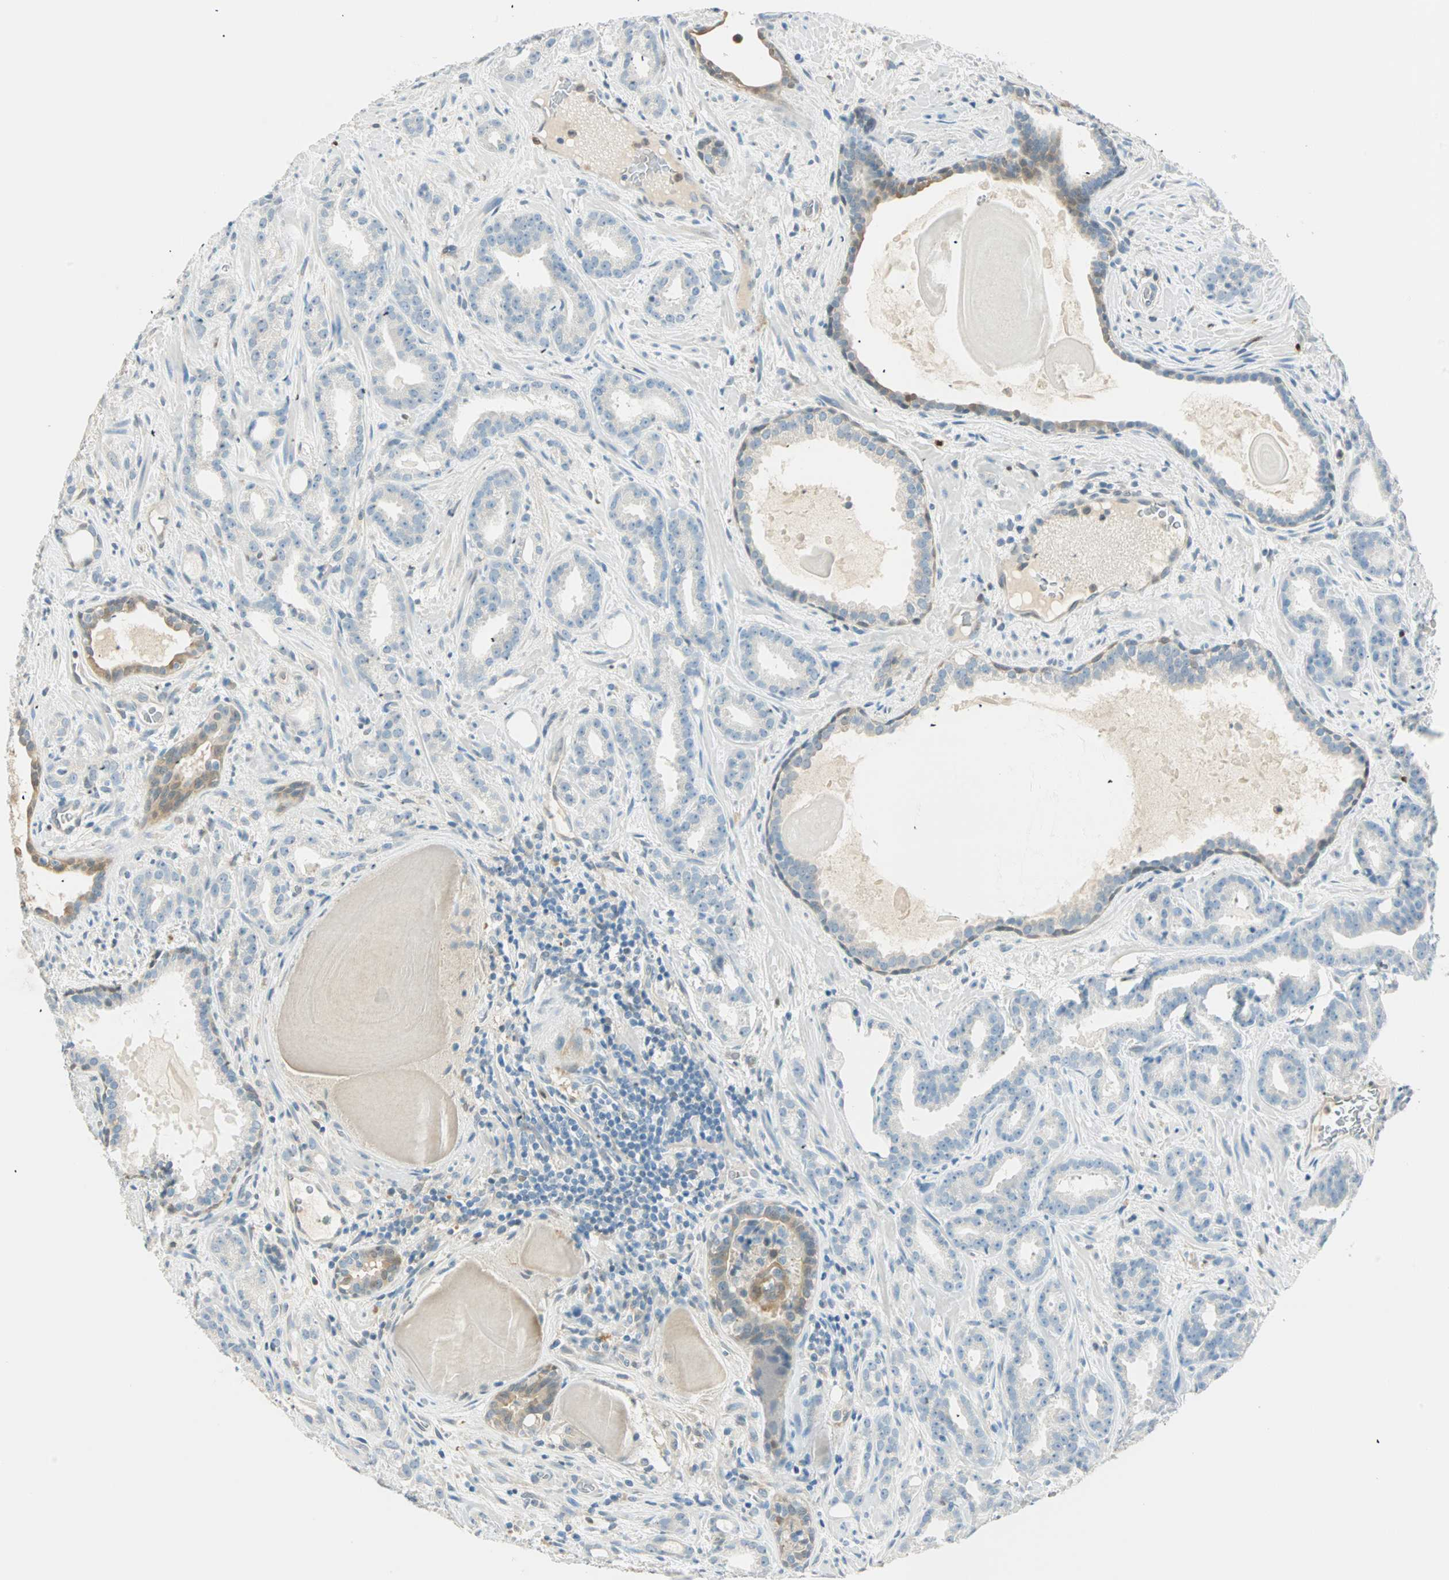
{"staining": {"intensity": "negative", "quantity": "none", "location": "none"}, "tissue": "prostate cancer", "cell_type": "Tumor cells", "image_type": "cancer", "snomed": [{"axis": "morphology", "description": "Adenocarcinoma, Low grade"}, {"axis": "topography", "description": "Prostate"}], "caption": "High magnification brightfield microscopy of prostate cancer (low-grade adenocarcinoma) stained with DAB (brown) and counterstained with hematoxylin (blue): tumor cells show no significant positivity. Brightfield microscopy of IHC stained with DAB (brown) and hematoxylin (blue), captured at high magnification.", "gene": "S100A1", "patient": {"sex": "male", "age": 63}}